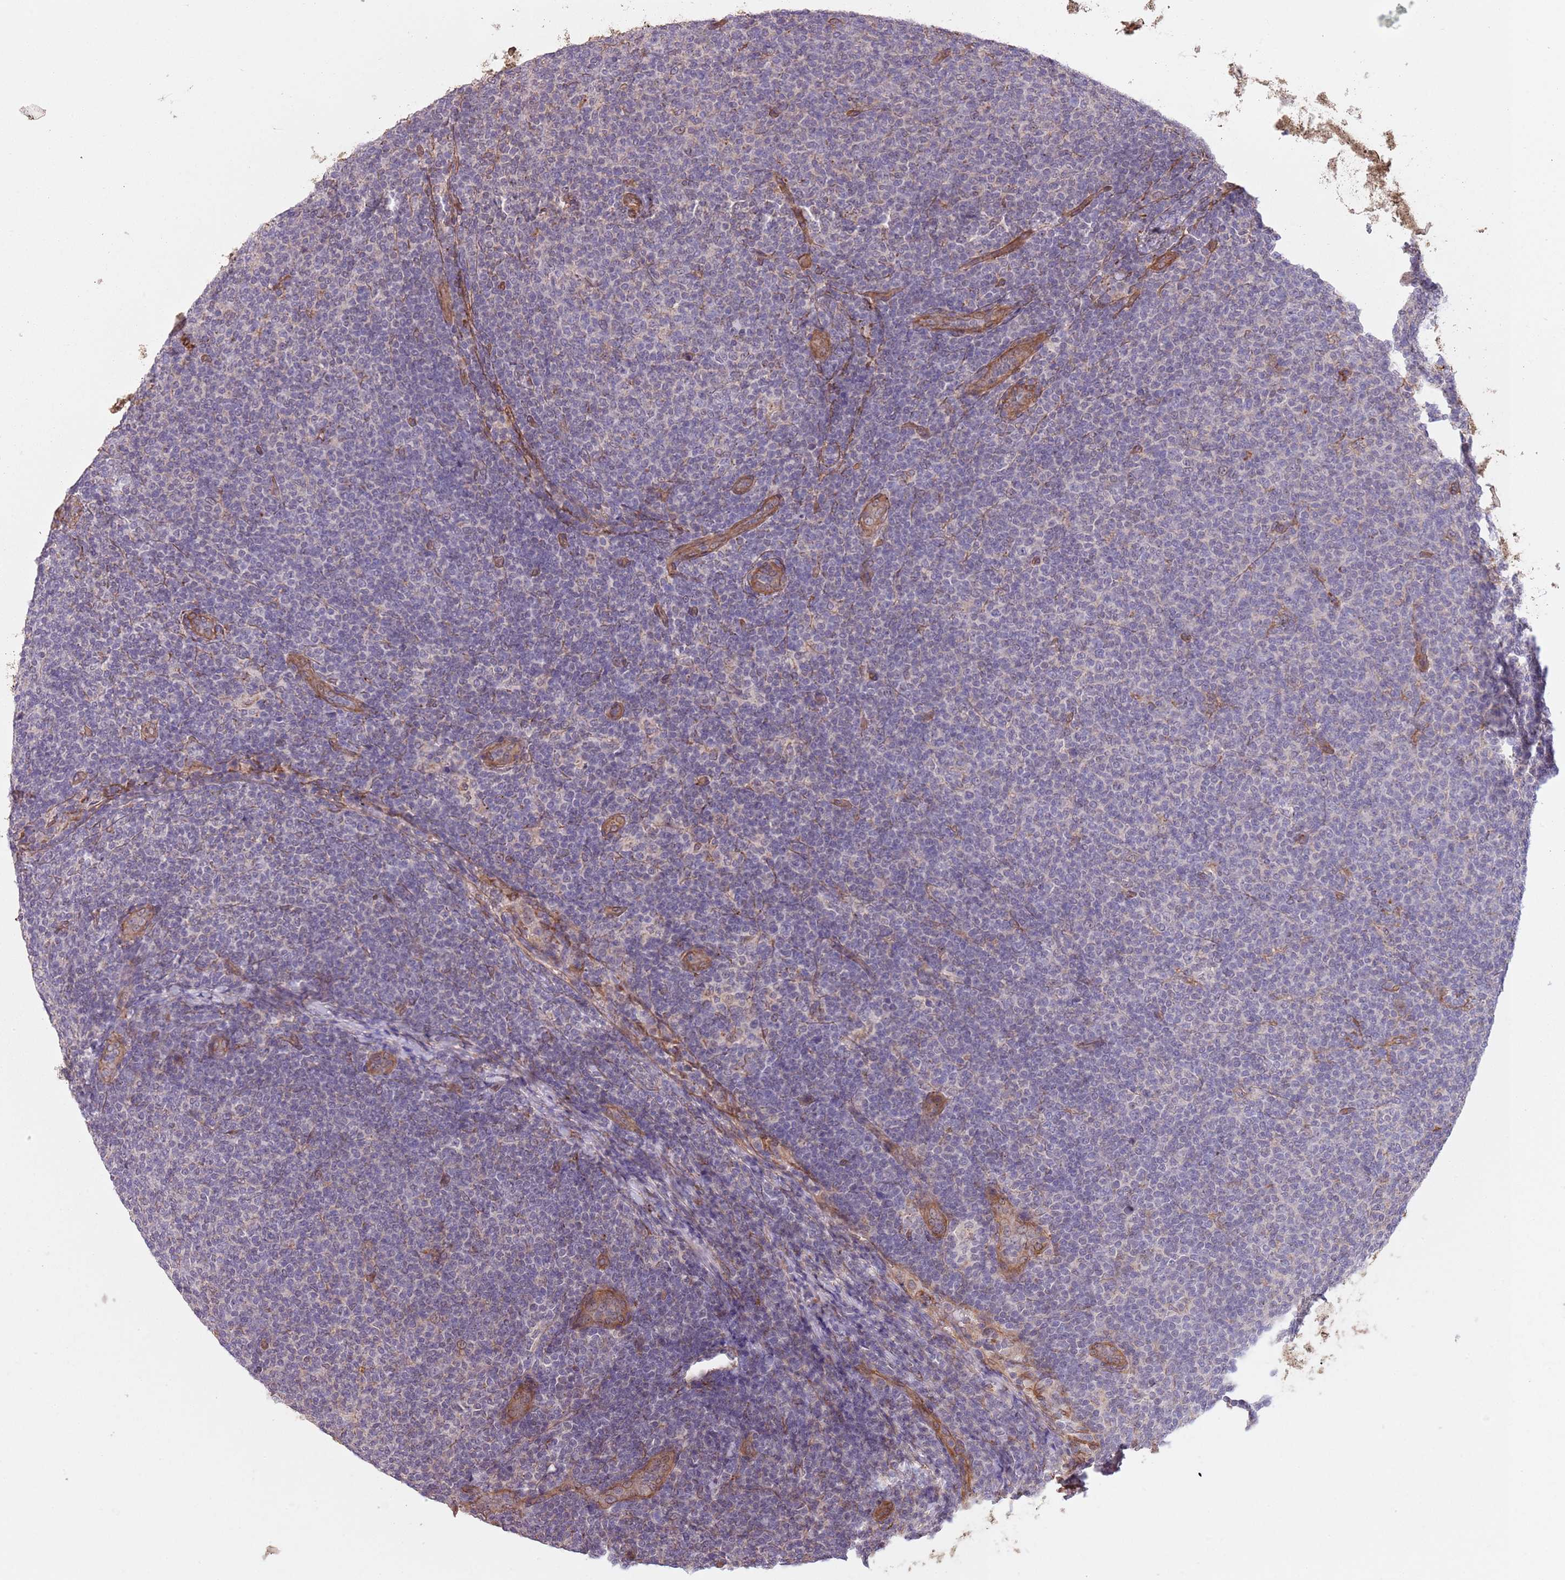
{"staining": {"intensity": "negative", "quantity": "none", "location": "none"}, "tissue": "lymphoma", "cell_type": "Tumor cells", "image_type": "cancer", "snomed": [{"axis": "morphology", "description": "Malignant lymphoma, non-Hodgkin's type, Low grade"}, {"axis": "topography", "description": "Lymph node"}], "caption": "Immunohistochemistry (IHC) photomicrograph of malignant lymphoma, non-Hodgkin's type (low-grade) stained for a protein (brown), which shows no expression in tumor cells. (DAB IHC visualized using brightfield microscopy, high magnification).", "gene": "CREBZF", "patient": {"sex": "male", "age": 66}}